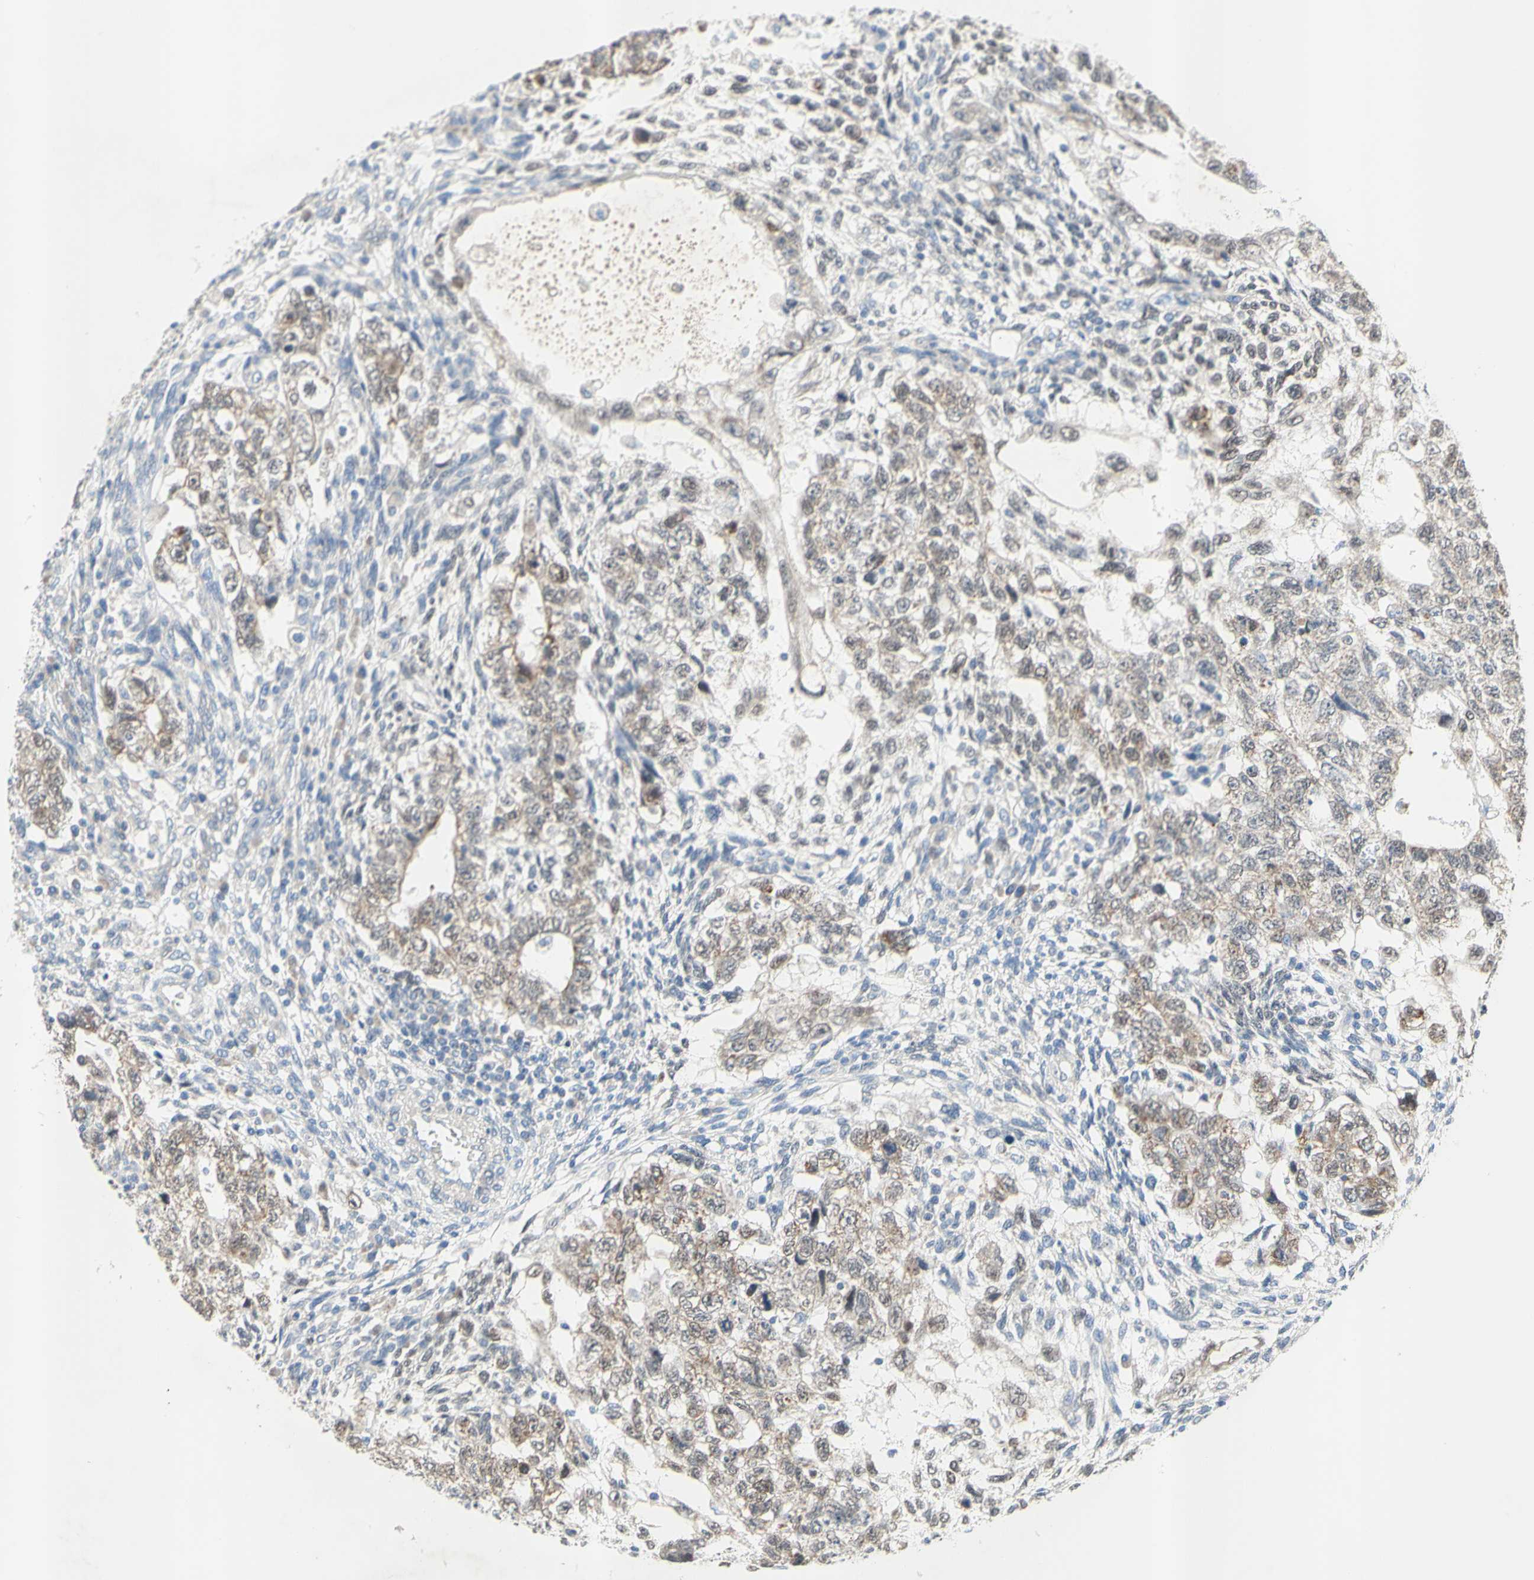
{"staining": {"intensity": "weak", "quantity": ">75%", "location": "cytoplasmic/membranous"}, "tissue": "testis cancer", "cell_type": "Tumor cells", "image_type": "cancer", "snomed": [{"axis": "morphology", "description": "Normal tissue, NOS"}, {"axis": "morphology", "description": "Carcinoma, Embryonal, NOS"}, {"axis": "topography", "description": "Testis"}], "caption": "Immunohistochemical staining of testis cancer demonstrates low levels of weak cytoplasmic/membranous protein staining in about >75% of tumor cells. (Brightfield microscopy of DAB IHC at high magnification).", "gene": "MFF", "patient": {"sex": "male", "age": 36}}